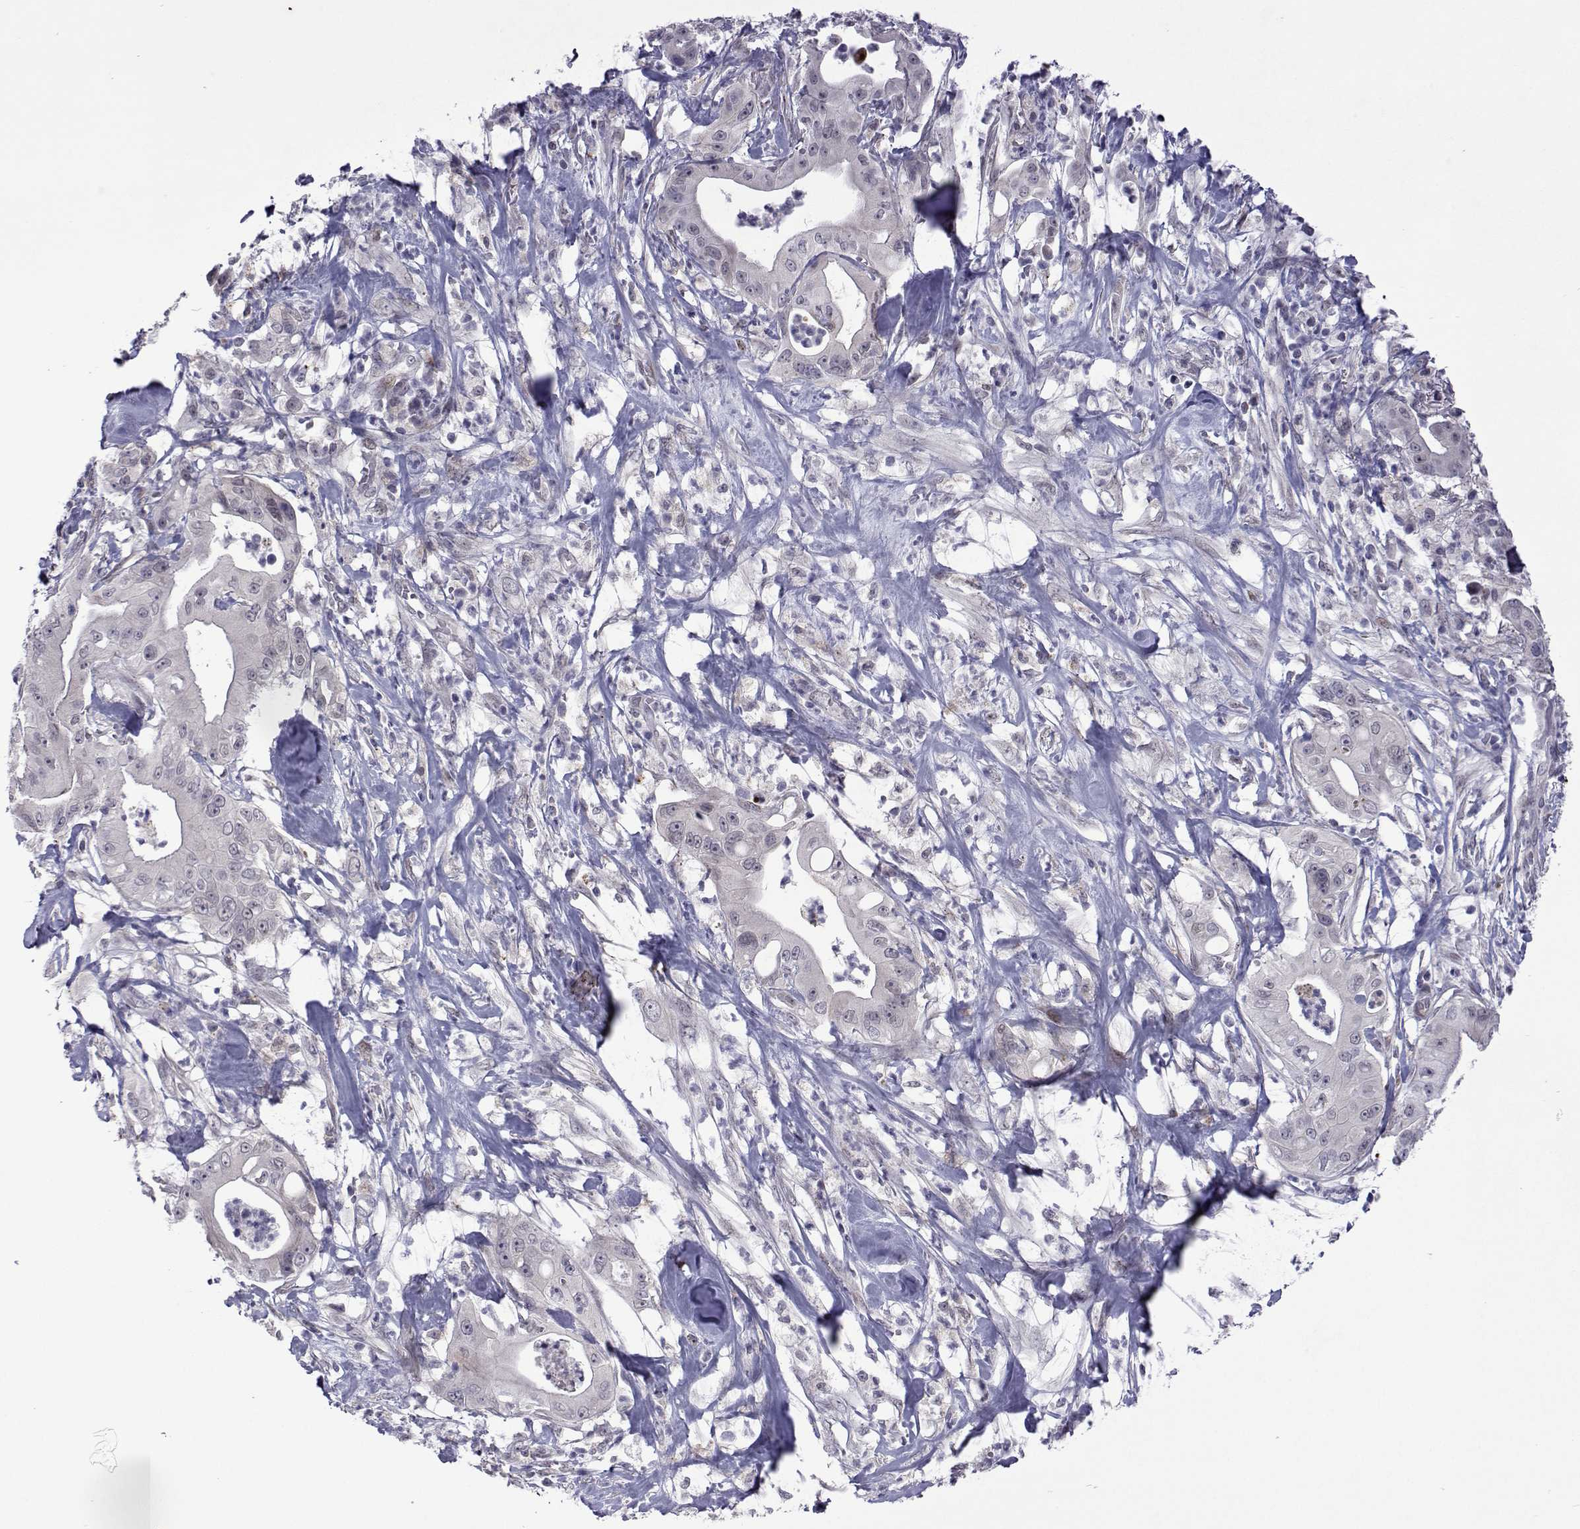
{"staining": {"intensity": "negative", "quantity": "none", "location": "none"}, "tissue": "pancreatic cancer", "cell_type": "Tumor cells", "image_type": "cancer", "snomed": [{"axis": "morphology", "description": "Adenocarcinoma, NOS"}, {"axis": "topography", "description": "Pancreas"}], "caption": "A histopathology image of human pancreatic cancer is negative for staining in tumor cells.", "gene": "EFCAB3", "patient": {"sex": "male", "age": 71}}